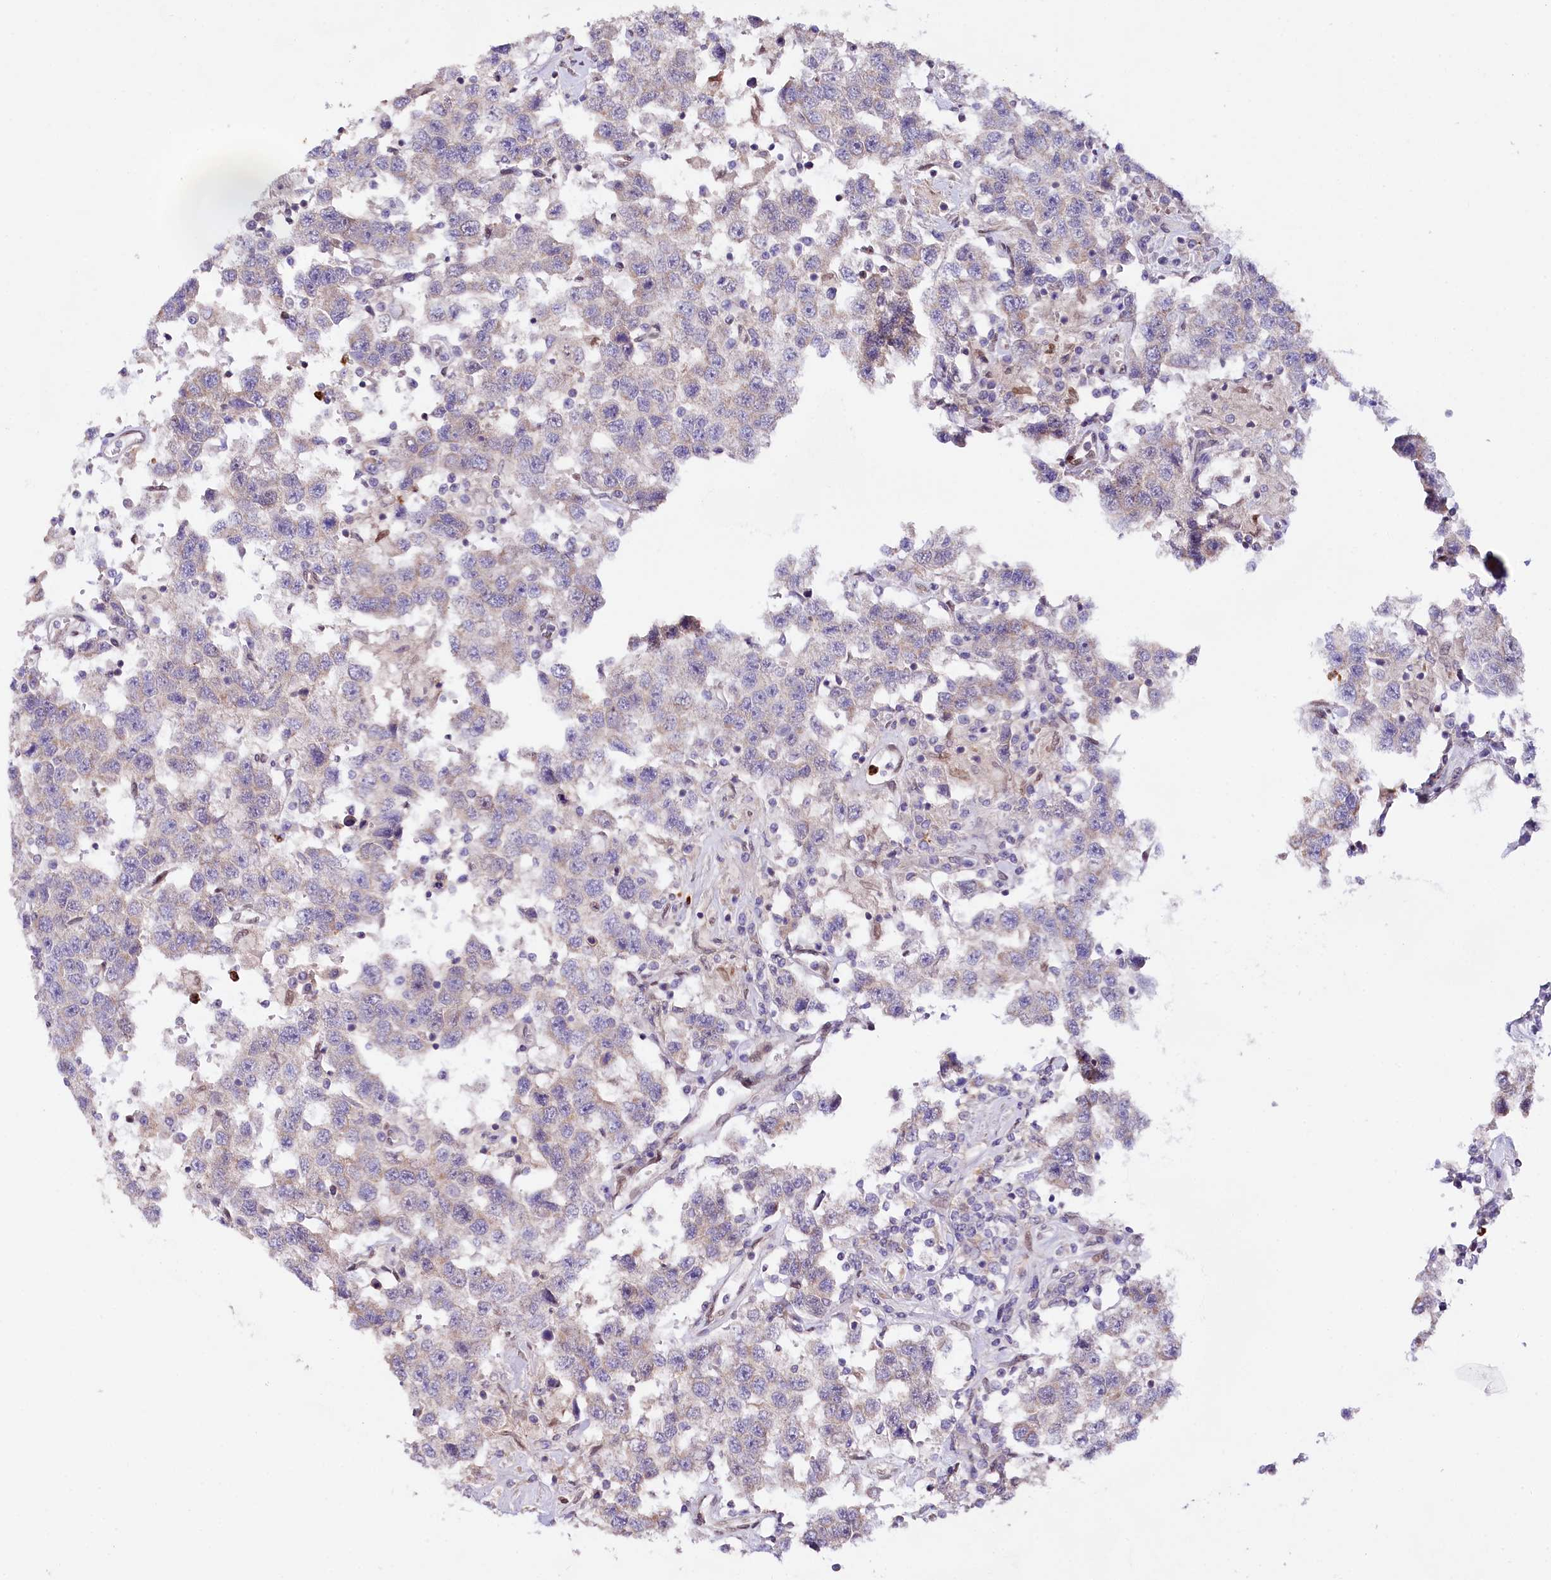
{"staining": {"intensity": "negative", "quantity": "none", "location": "none"}, "tissue": "testis cancer", "cell_type": "Tumor cells", "image_type": "cancer", "snomed": [{"axis": "morphology", "description": "Seminoma, NOS"}, {"axis": "topography", "description": "Testis"}], "caption": "Image shows no protein staining in tumor cells of seminoma (testis) tissue.", "gene": "ZNF226", "patient": {"sex": "male", "age": 41}}